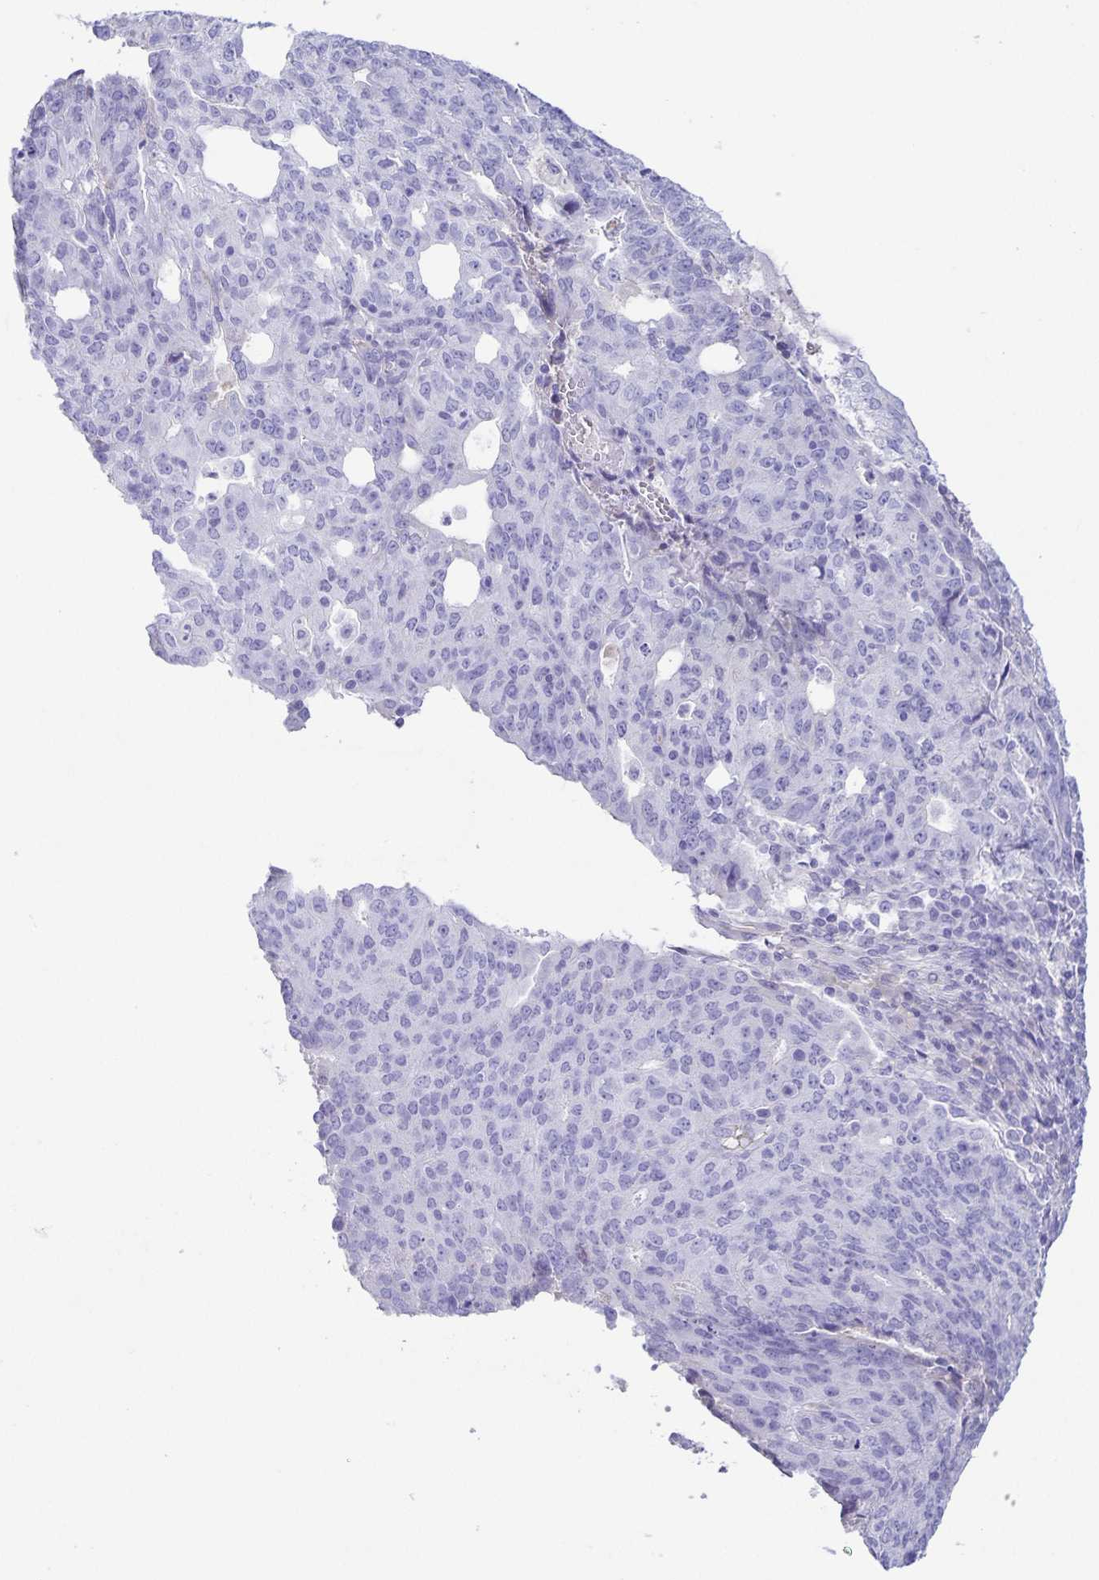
{"staining": {"intensity": "negative", "quantity": "none", "location": "none"}, "tissue": "endometrial cancer", "cell_type": "Tumor cells", "image_type": "cancer", "snomed": [{"axis": "morphology", "description": "Adenocarcinoma, NOS"}, {"axis": "topography", "description": "Endometrium"}], "caption": "Micrograph shows no significant protein positivity in tumor cells of endometrial cancer. (Brightfield microscopy of DAB immunohistochemistry (IHC) at high magnification).", "gene": "UBQLN3", "patient": {"sex": "female", "age": 82}}